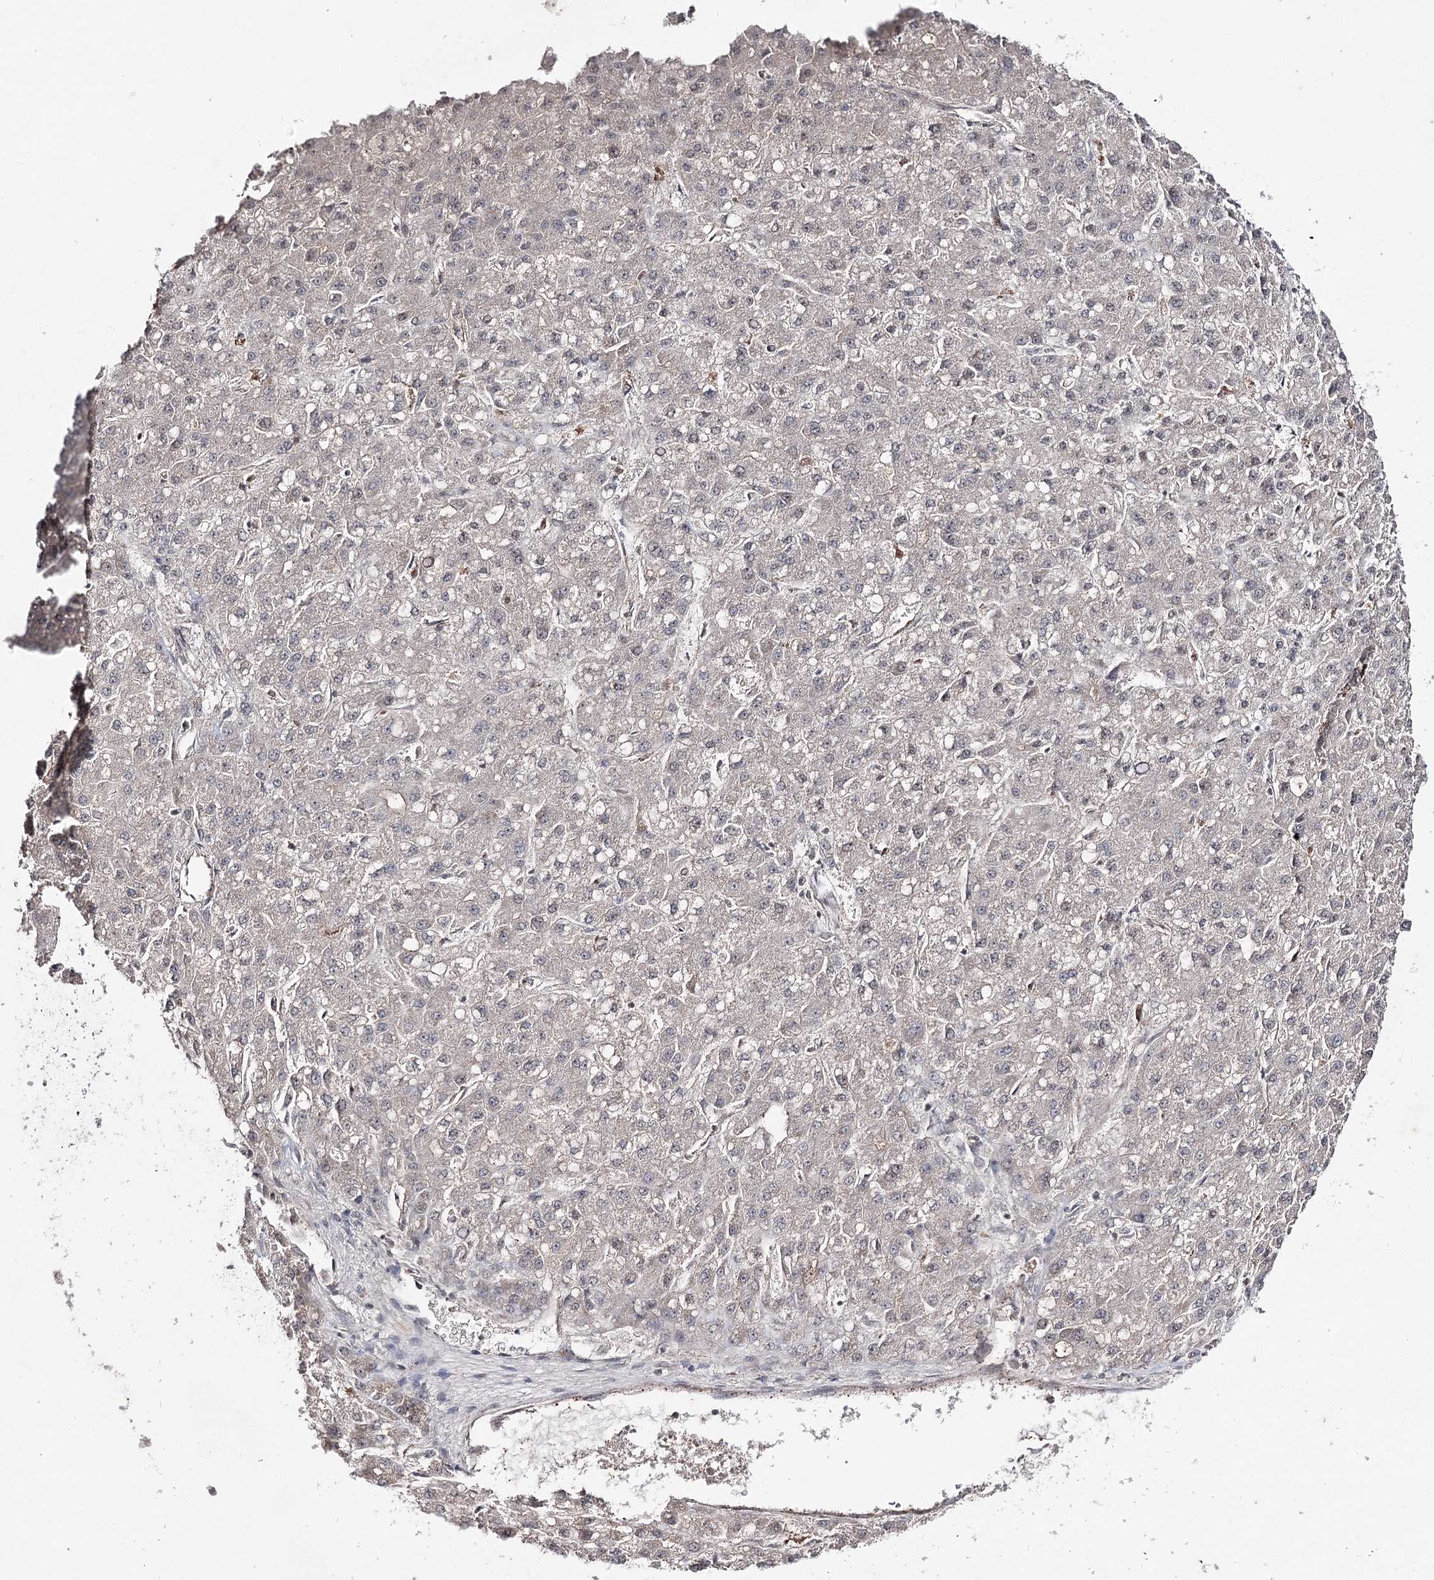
{"staining": {"intensity": "negative", "quantity": "none", "location": "none"}, "tissue": "liver cancer", "cell_type": "Tumor cells", "image_type": "cancer", "snomed": [{"axis": "morphology", "description": "Carcinoma, Hepatocellular, NOS"}, {"axis": "topography", "description": "Liver"}], "caption": "This photomicrograph is of hepatocellular carcinoma (liver) stained with IHC to label a protein in brown with the nuclei are counter-stained blue. There is no staining in tumor cells. (DAB immunohistochemistry visualized using brightfield microscopy, high magnification).", "gene": "SYNGR3", "patient": {"sex": "male", "age": 67}}